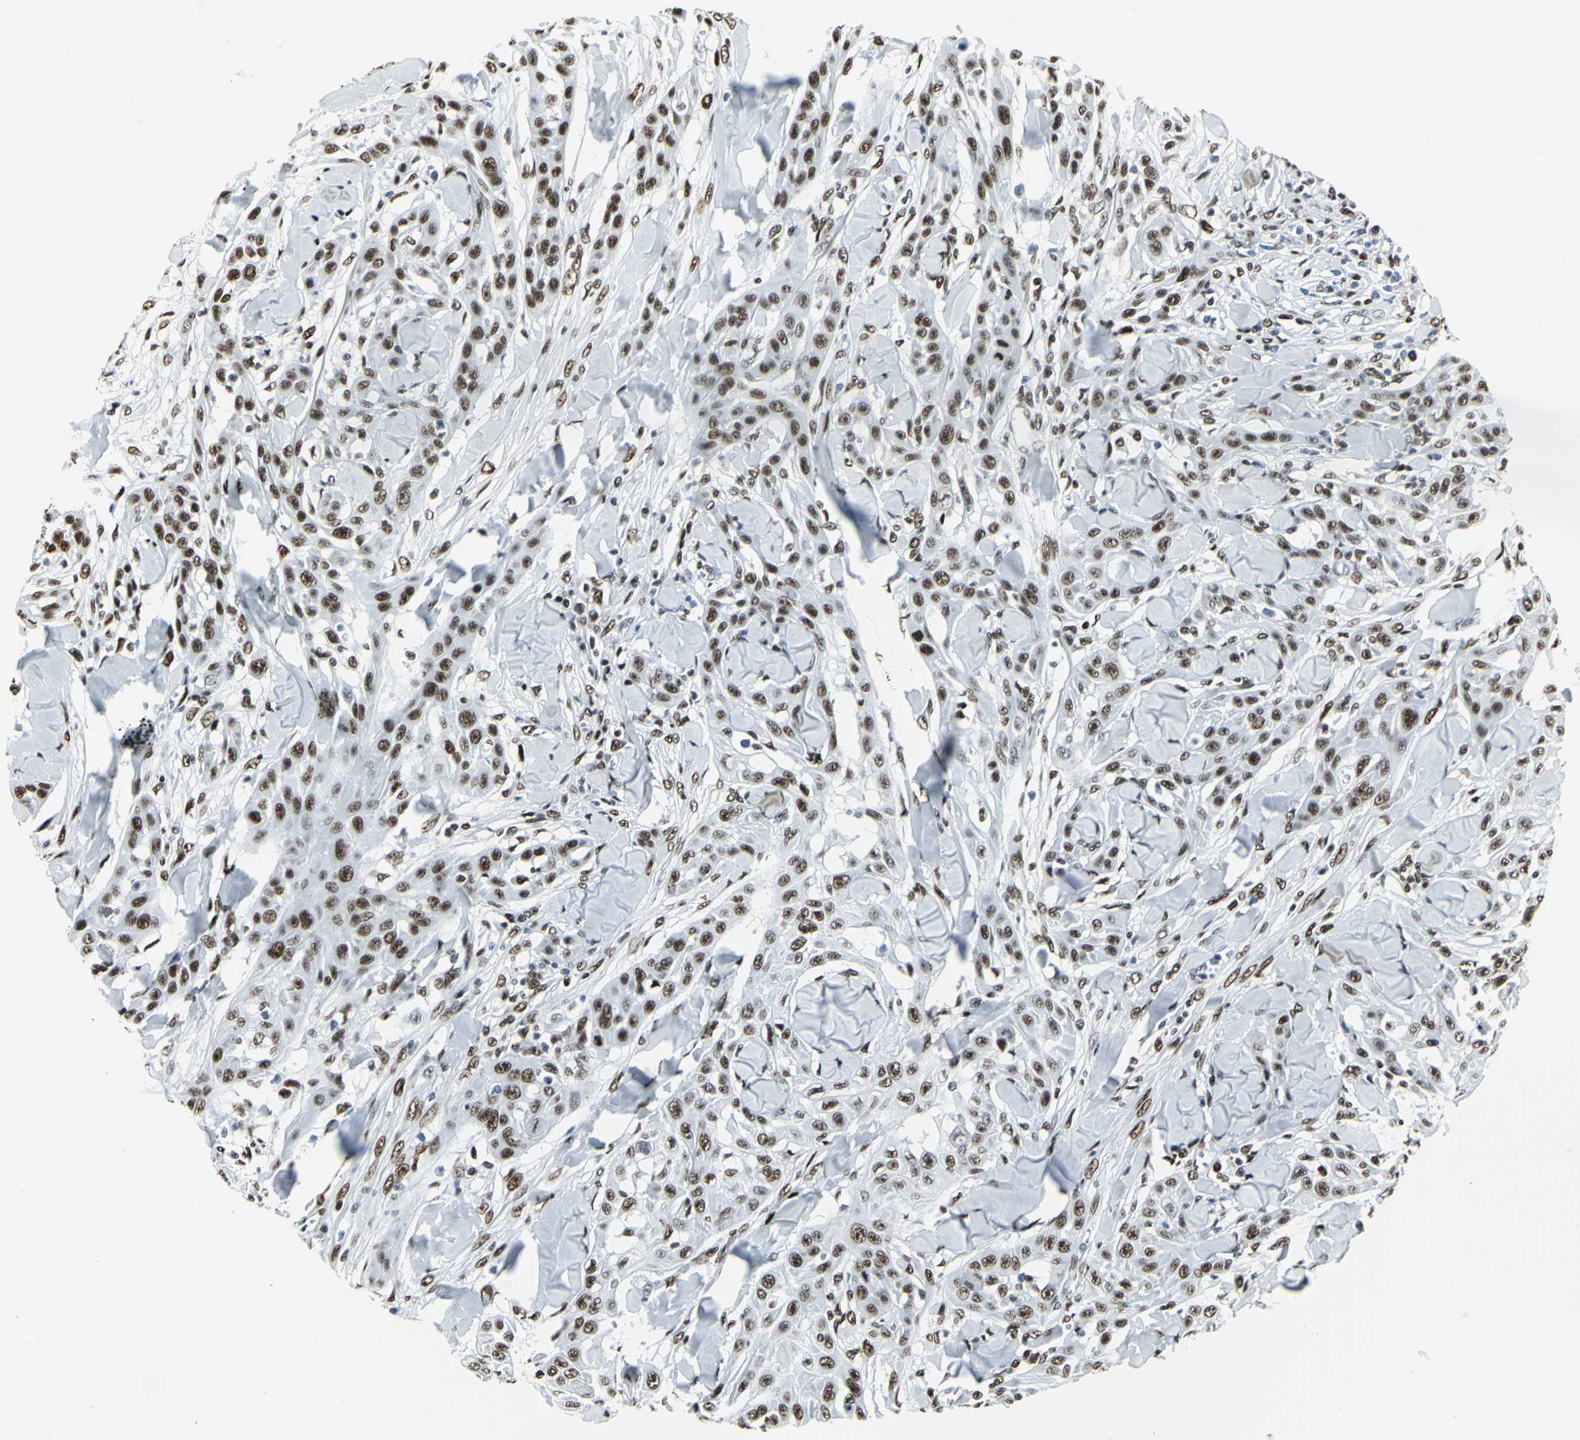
{"staining": {"intensity": "strong", "quantity": ">75%", "location": "nuclear"}, "tissue": "skin cancer", "cell_type": "Tumor cells", "image_type": "cancer", "snomed": [{"axis": "morphology", "description": "Squamous cell carcinoma, NOS"}, {"axis": "topography", "description": "Skin"}], "caption": "Immunohistochemical staining of skin cancer (squamous cell carcinoma) demonstrates strong nuclear protein expression in approximately >75% of tumor cells. (DAB (3,3'-diaminobenzidine) = brown stain, brightfield microscopy at high magnification).", "gene": "HDAC2", "patient": {"sex": "male", "age": 24}}